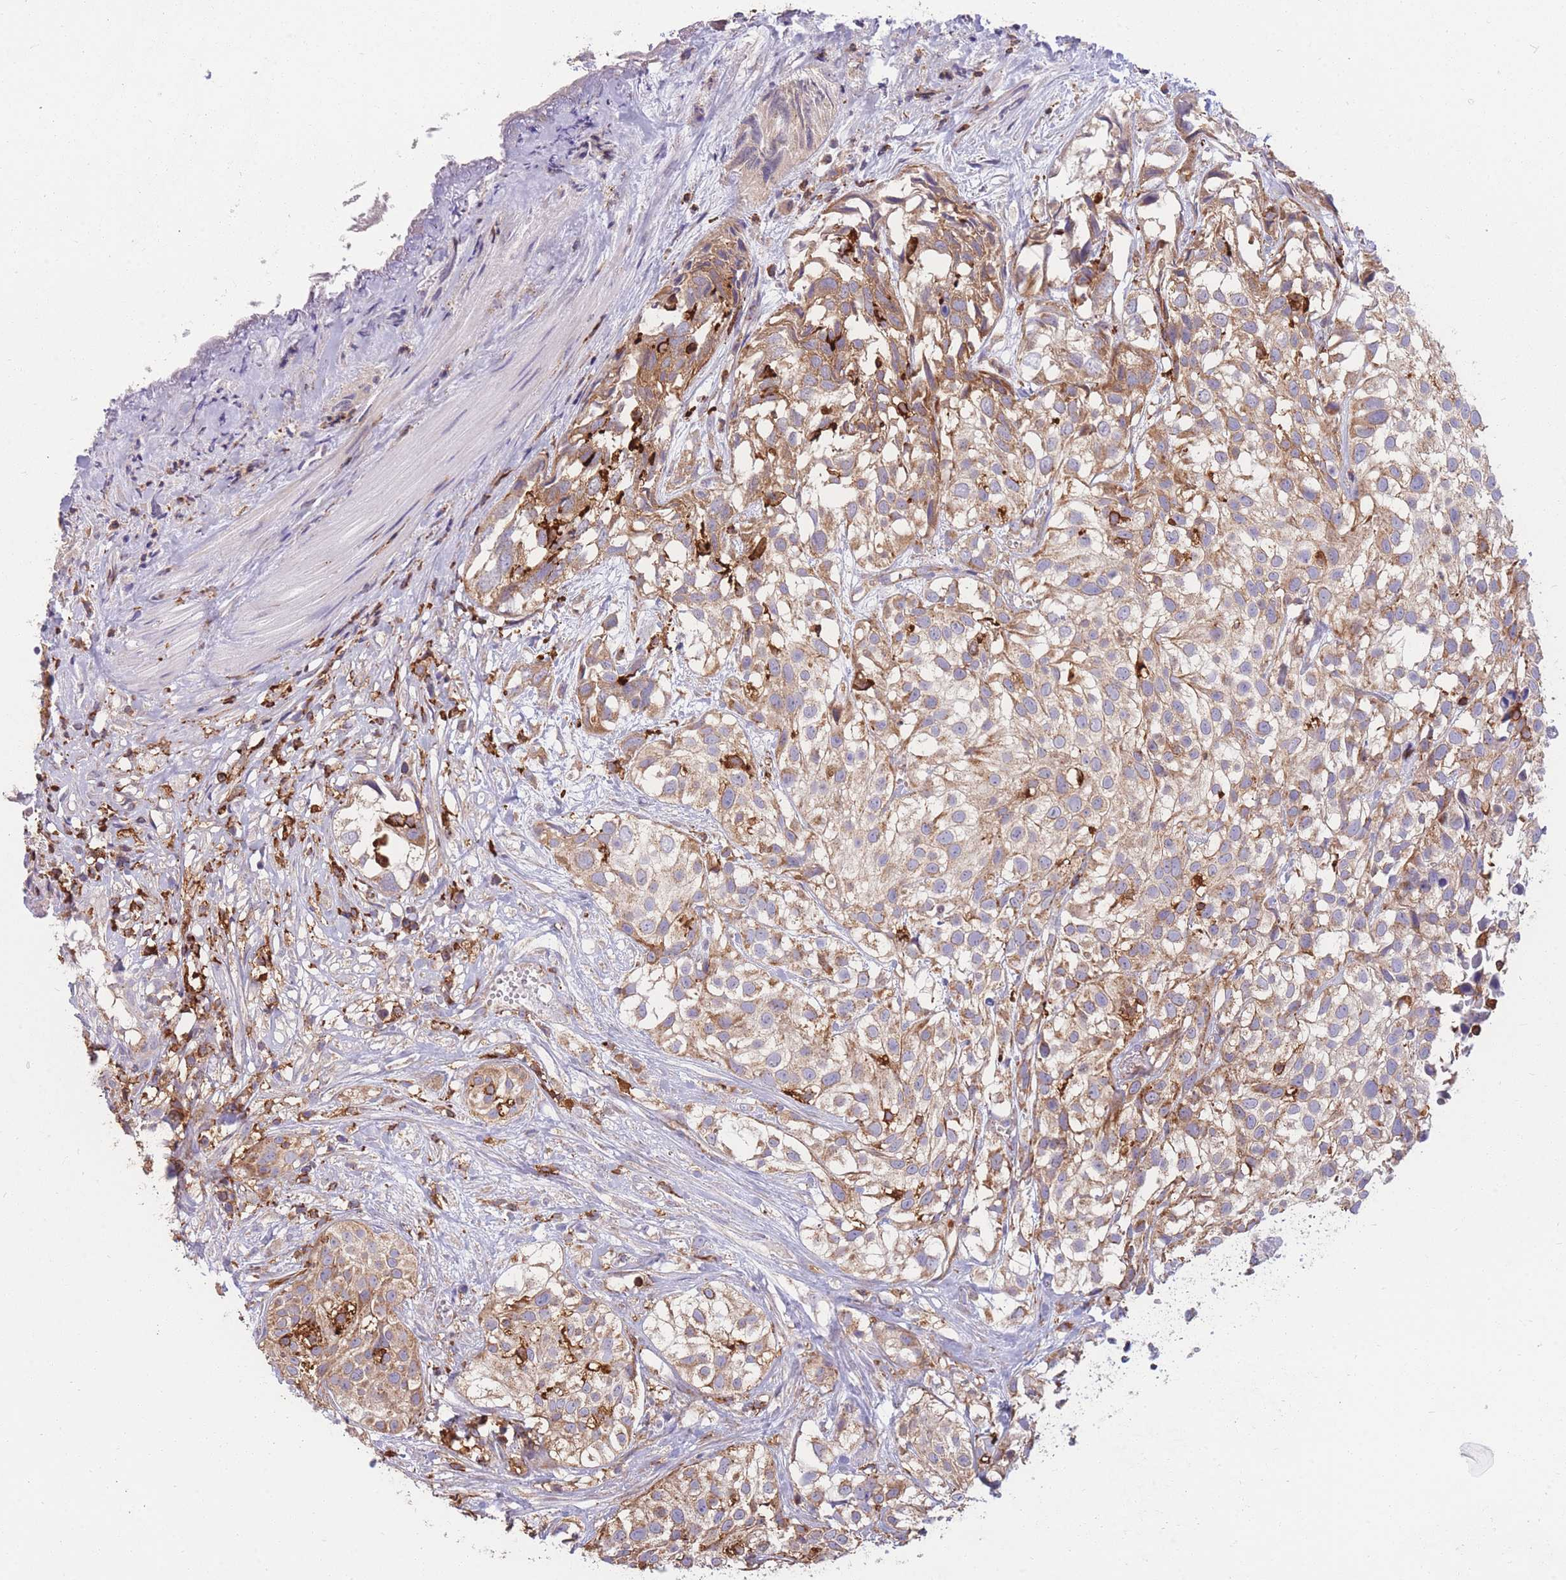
{"staining": {"intensity": "moderate", "quantity": ">75%", "location": "cytoplasmic/membranous"}, "tissue": "urothelial cancer", "cell_type": "Tumor cells", "image_type": "cancer", "snomed": [{"axis": "morphology", "description": "Urothelial carcinoma, High grade"}, {"axis": "topography", "description": "Urinary bladder"}], "caption": "Protein expression analysis of urothelial carcinoma (high-grade) reveals moderate cytoplasmic/membranous expression in approximately >75% of tumor cells.", "gene": "MRPL54", "patient": {"sex": "male", "age": 56}}